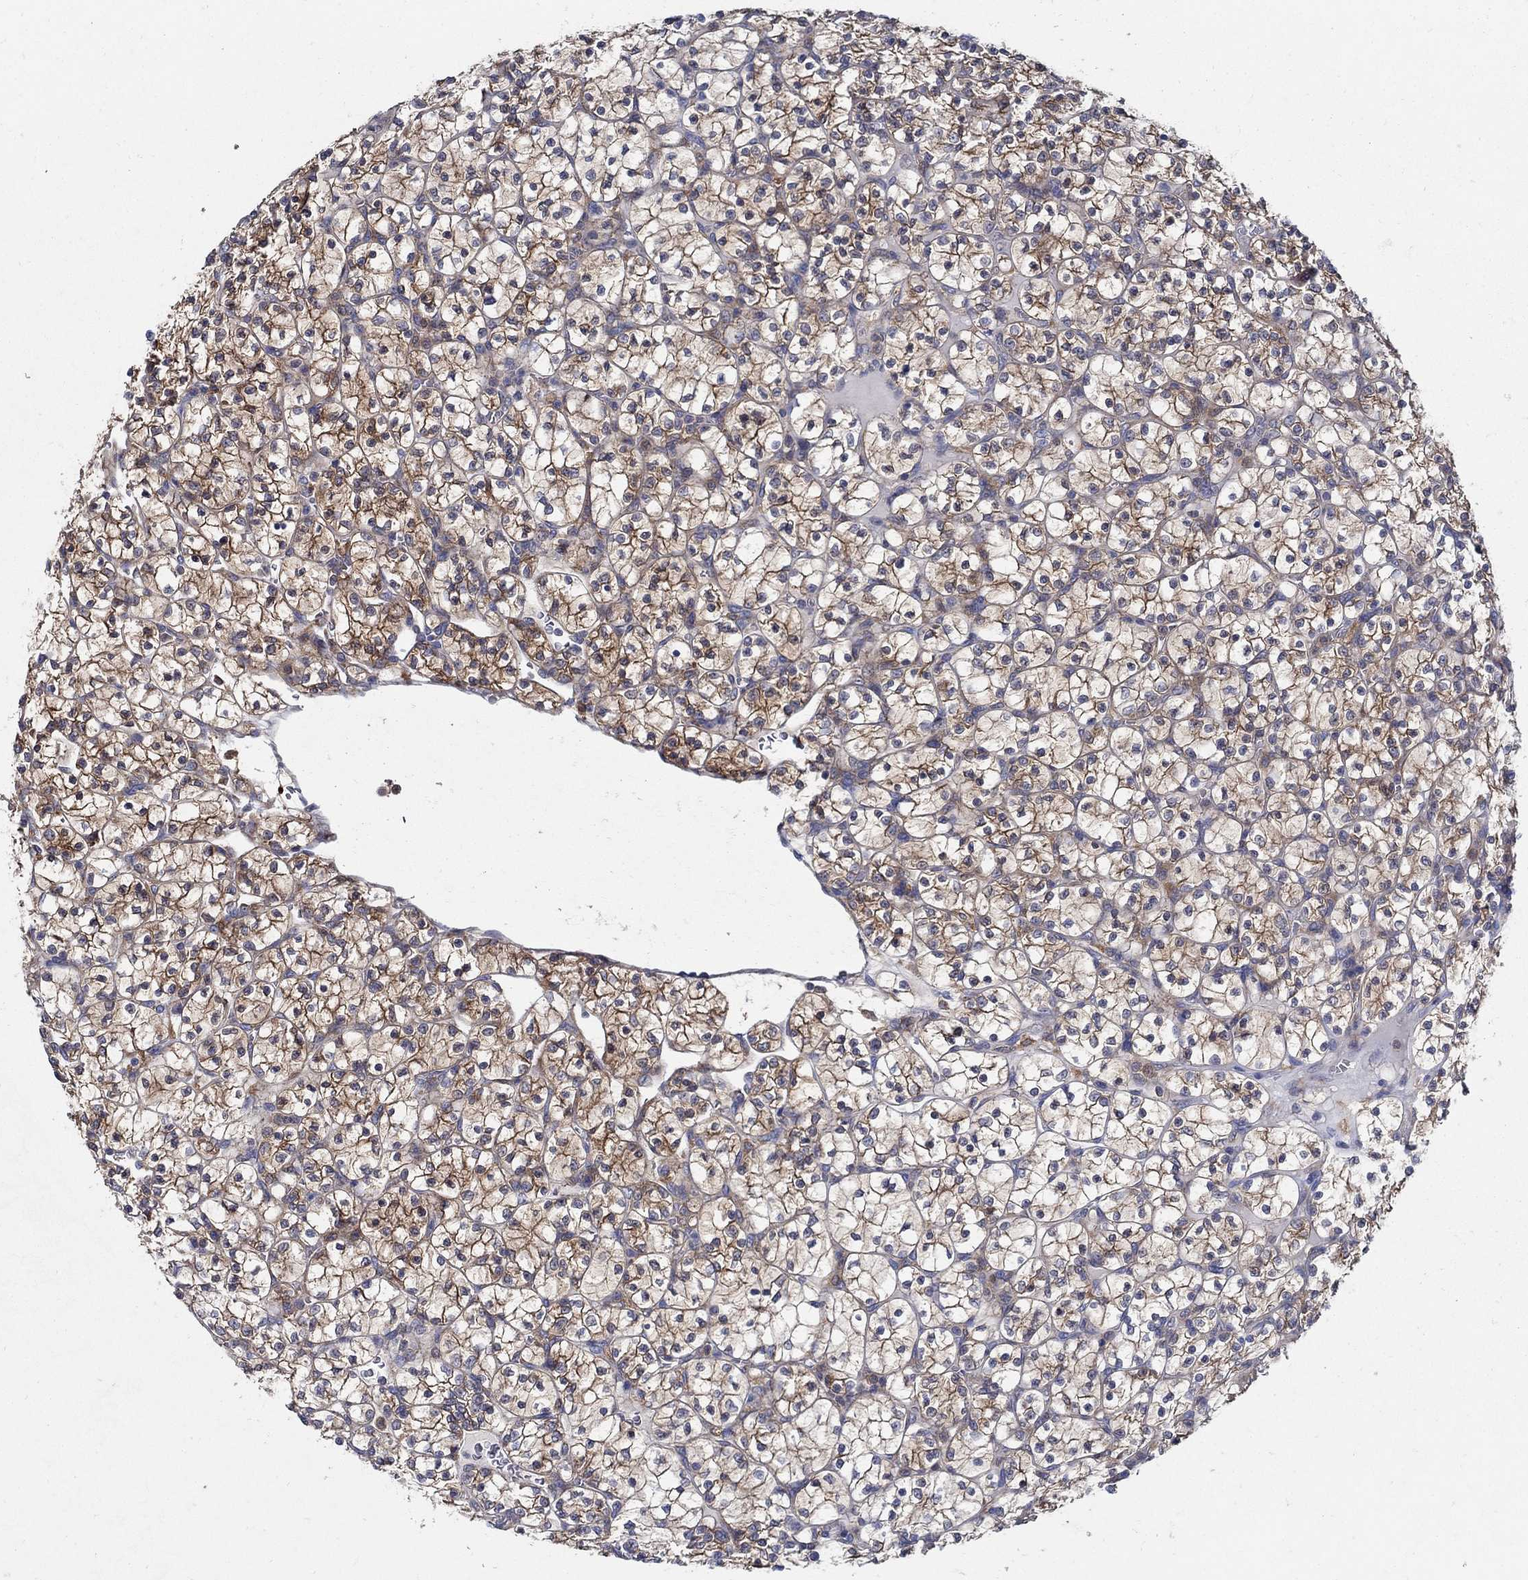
{"staining": {"intensity": "strong", "quantity": ">75%", "location": "cytoplasmic/membranous"}, "tissue": "renal cancer", "cell_type": "Tumor cells", "image_type": "cancer", "snomed": [{"axis": "morphology", "description": "Adenocarcinoma, NOS"}, {"axis": "topography", "description": "Kidney"}], "caption": "Immunohistochemical staining of human adenocarcinoma (renal) demonstrates high levels of strong cytoplasmic/membranous positivity in about >75% of tumor cells.", "gene": "MTHFR", "patient": {"sex": "female", "age": 89}}